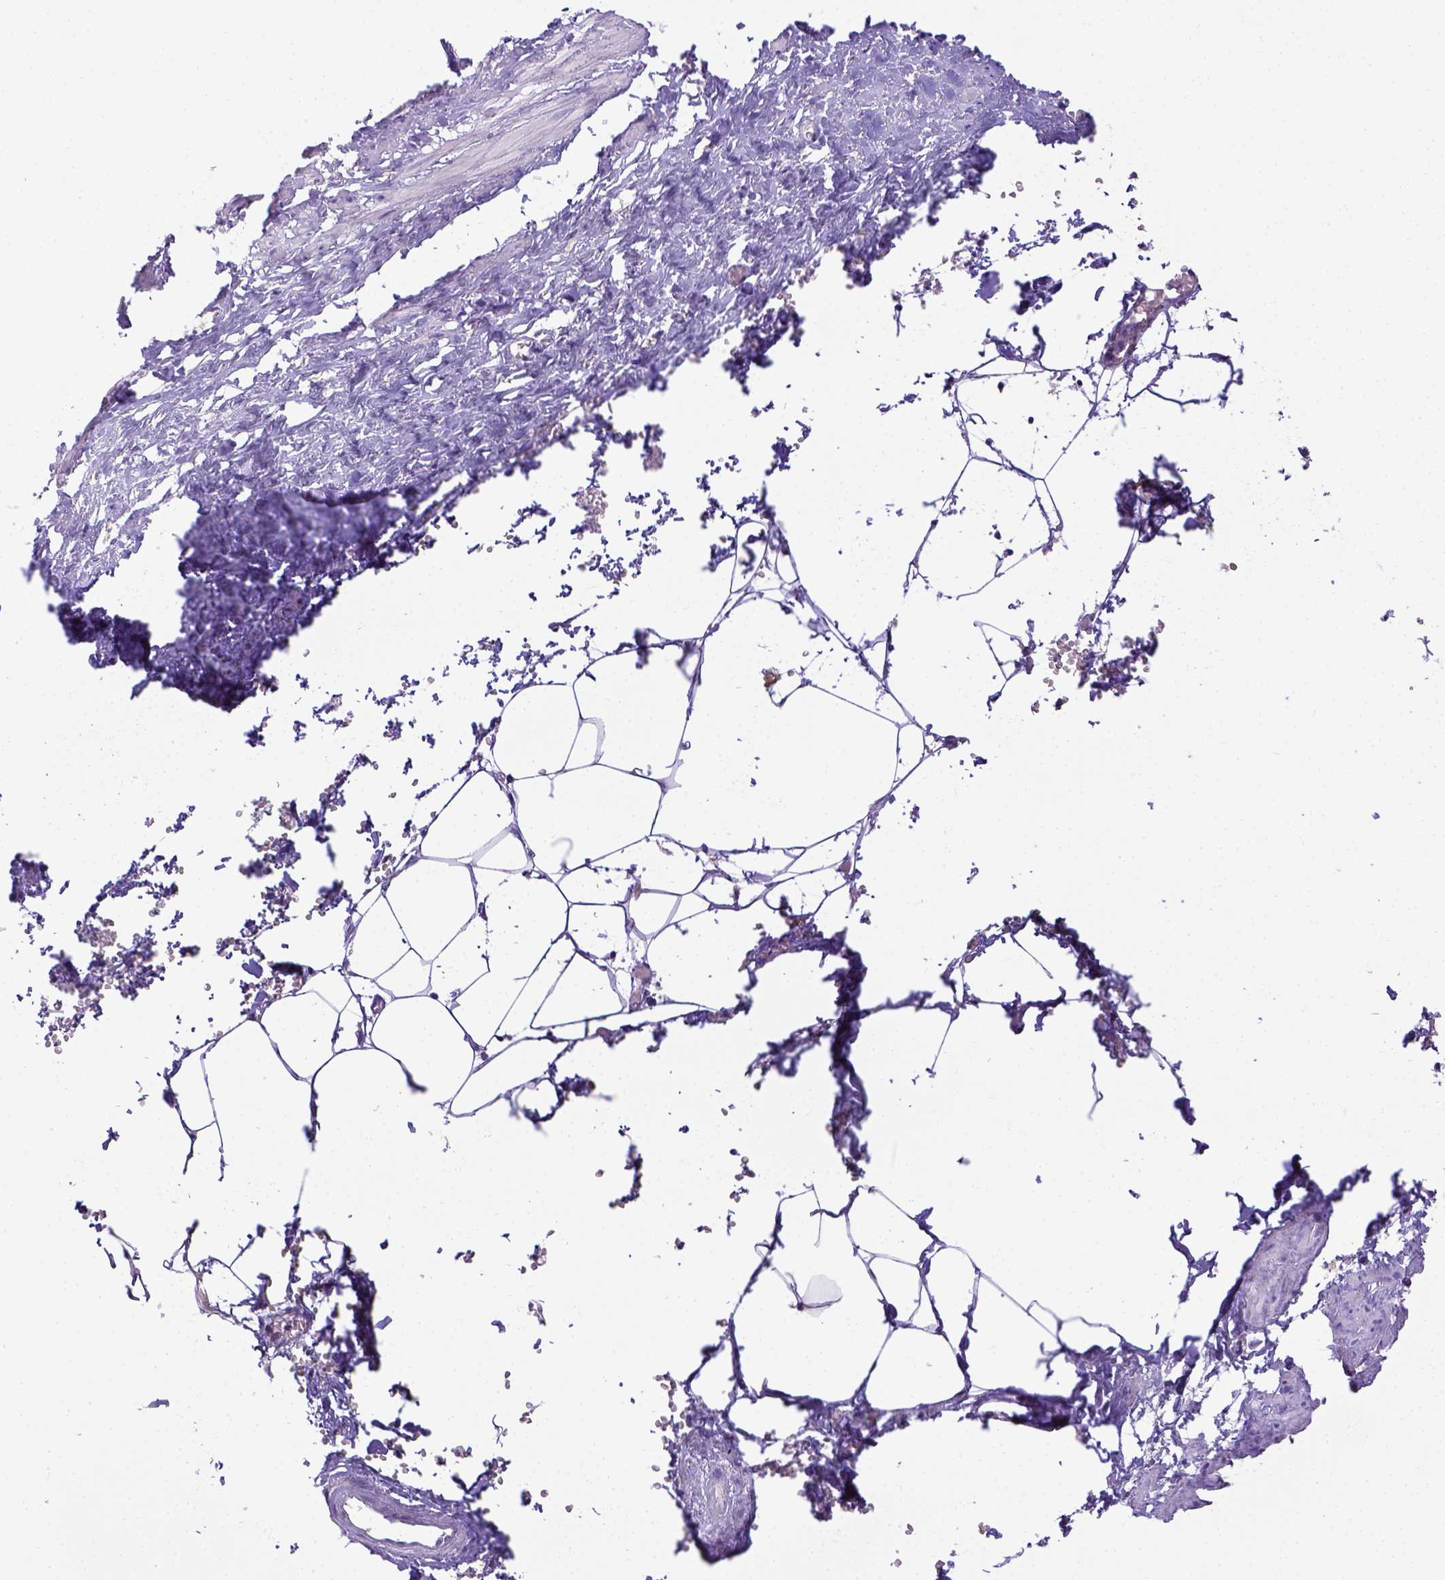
{"staining": {"intensity": "negative", "quantity": "none", "location": "none"}, "tissue": "adipose tissue", "cell_type": "Adipocytes", "image_type": "normal", "snomed": [{"axis": "morphology", "description": "Normal tissue, NOS"}, {"axis": "topography", "description": "Prostate"}, {"axis": "topography", "description": "Peripheral nerve tissue"}], "caption": "Immunohistochemistry (IHC) of unremarkable adipose tissue exhibits no staining in adipocytes.", "gene": "CD40", "patient": {"sex": "male", "age": 55}}